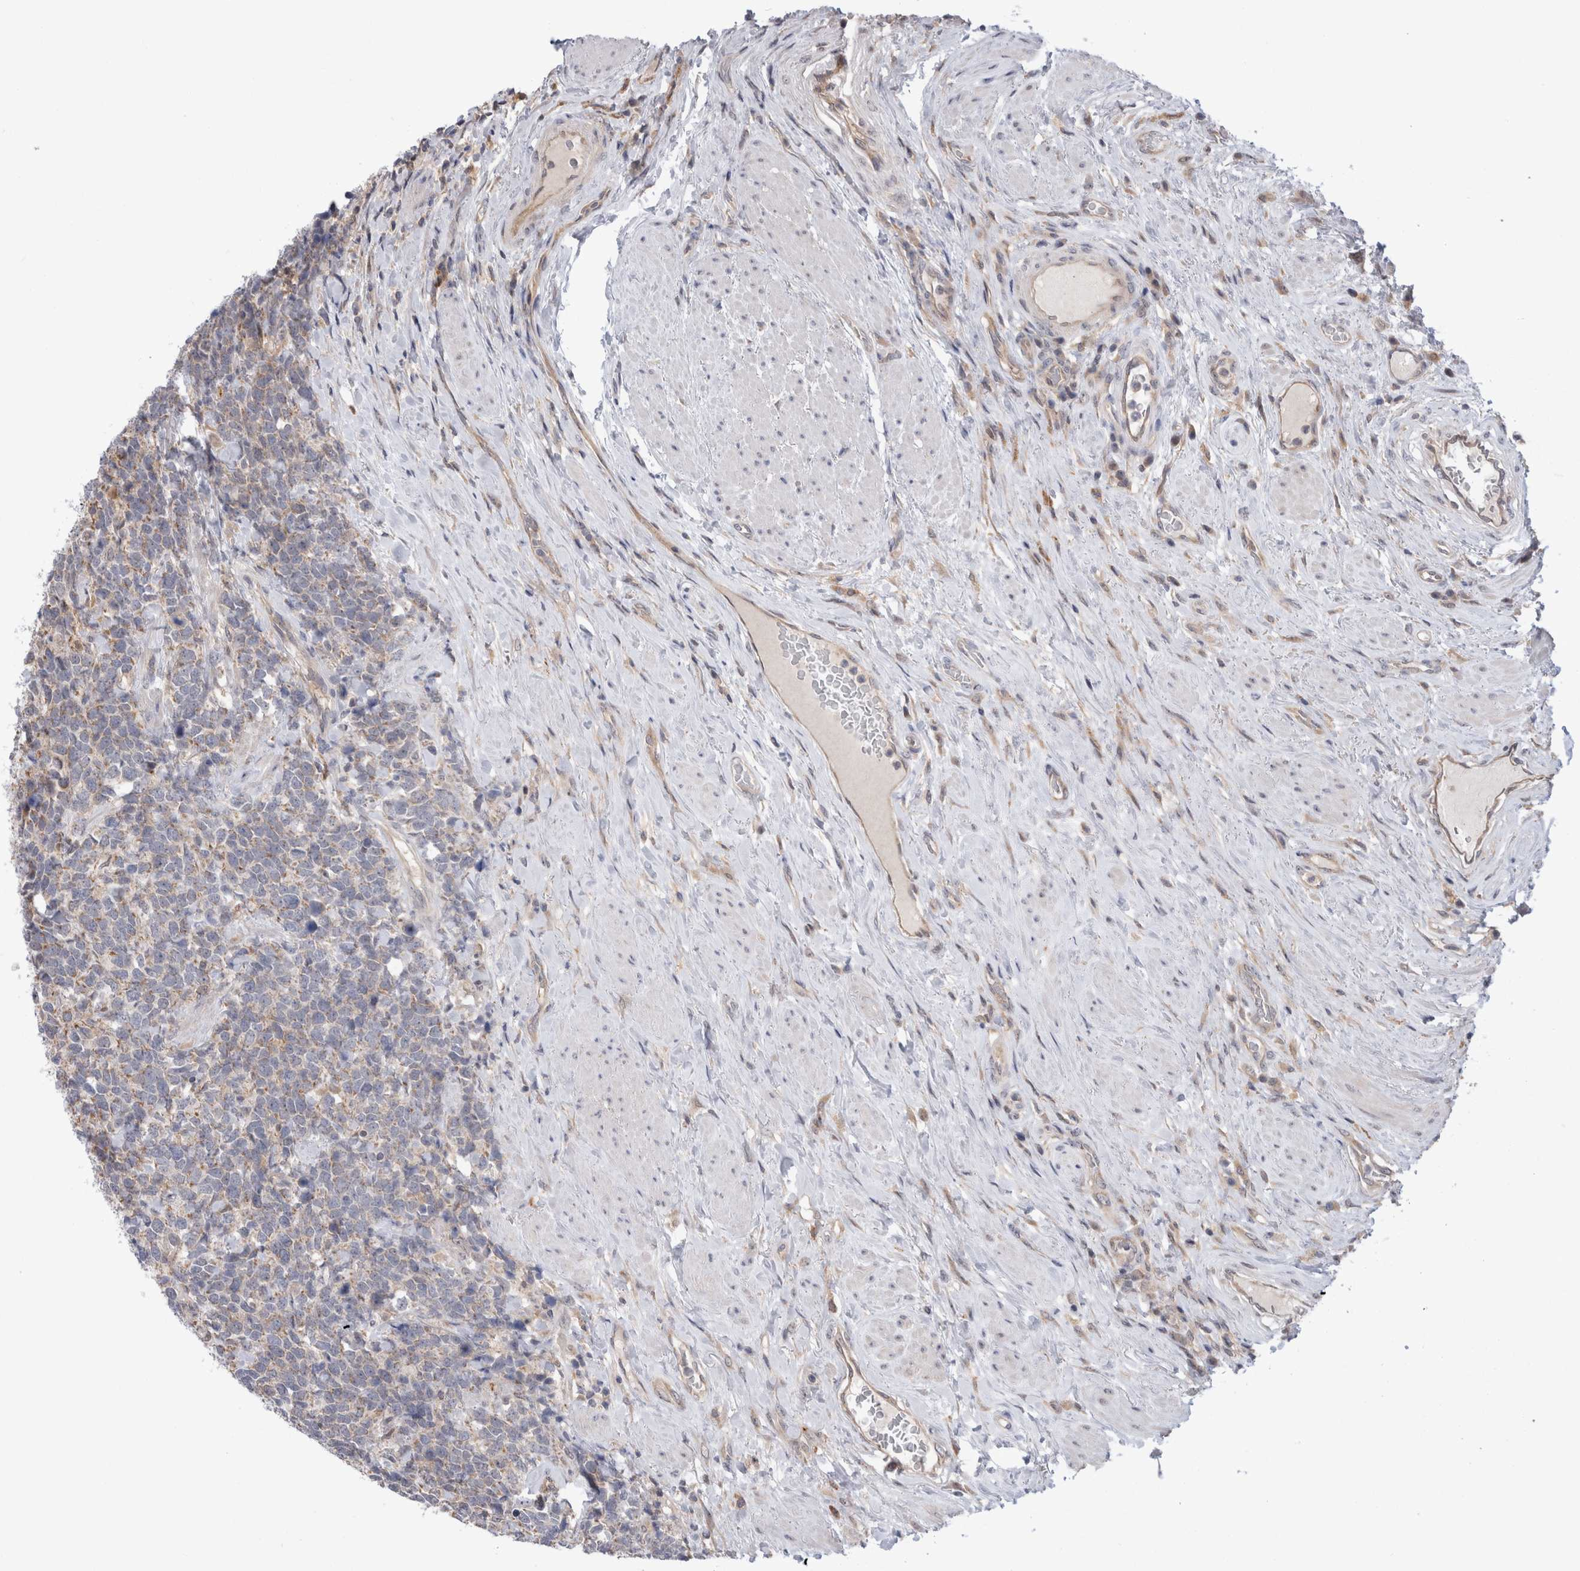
{"staining": {"intensity": "weak", "quantity": ">75%", "location": "cytoplasmic/membranous"}, "tissue": "urothelial cancer", "cell_type": "Tumor cells", "image_type": "cancer", "snomed": [{"axis": "morphology", "description": "Urothelial carcinoma, High grade"}, {"axis": "topography", "description": "Urinary bladder"}], "caption": "Human urothelial cancer stained with a protein marker demonstrates weak staining in tumor cells.", "gene": "MRPL37", "patient": {"sex": "female", "age": 82}}